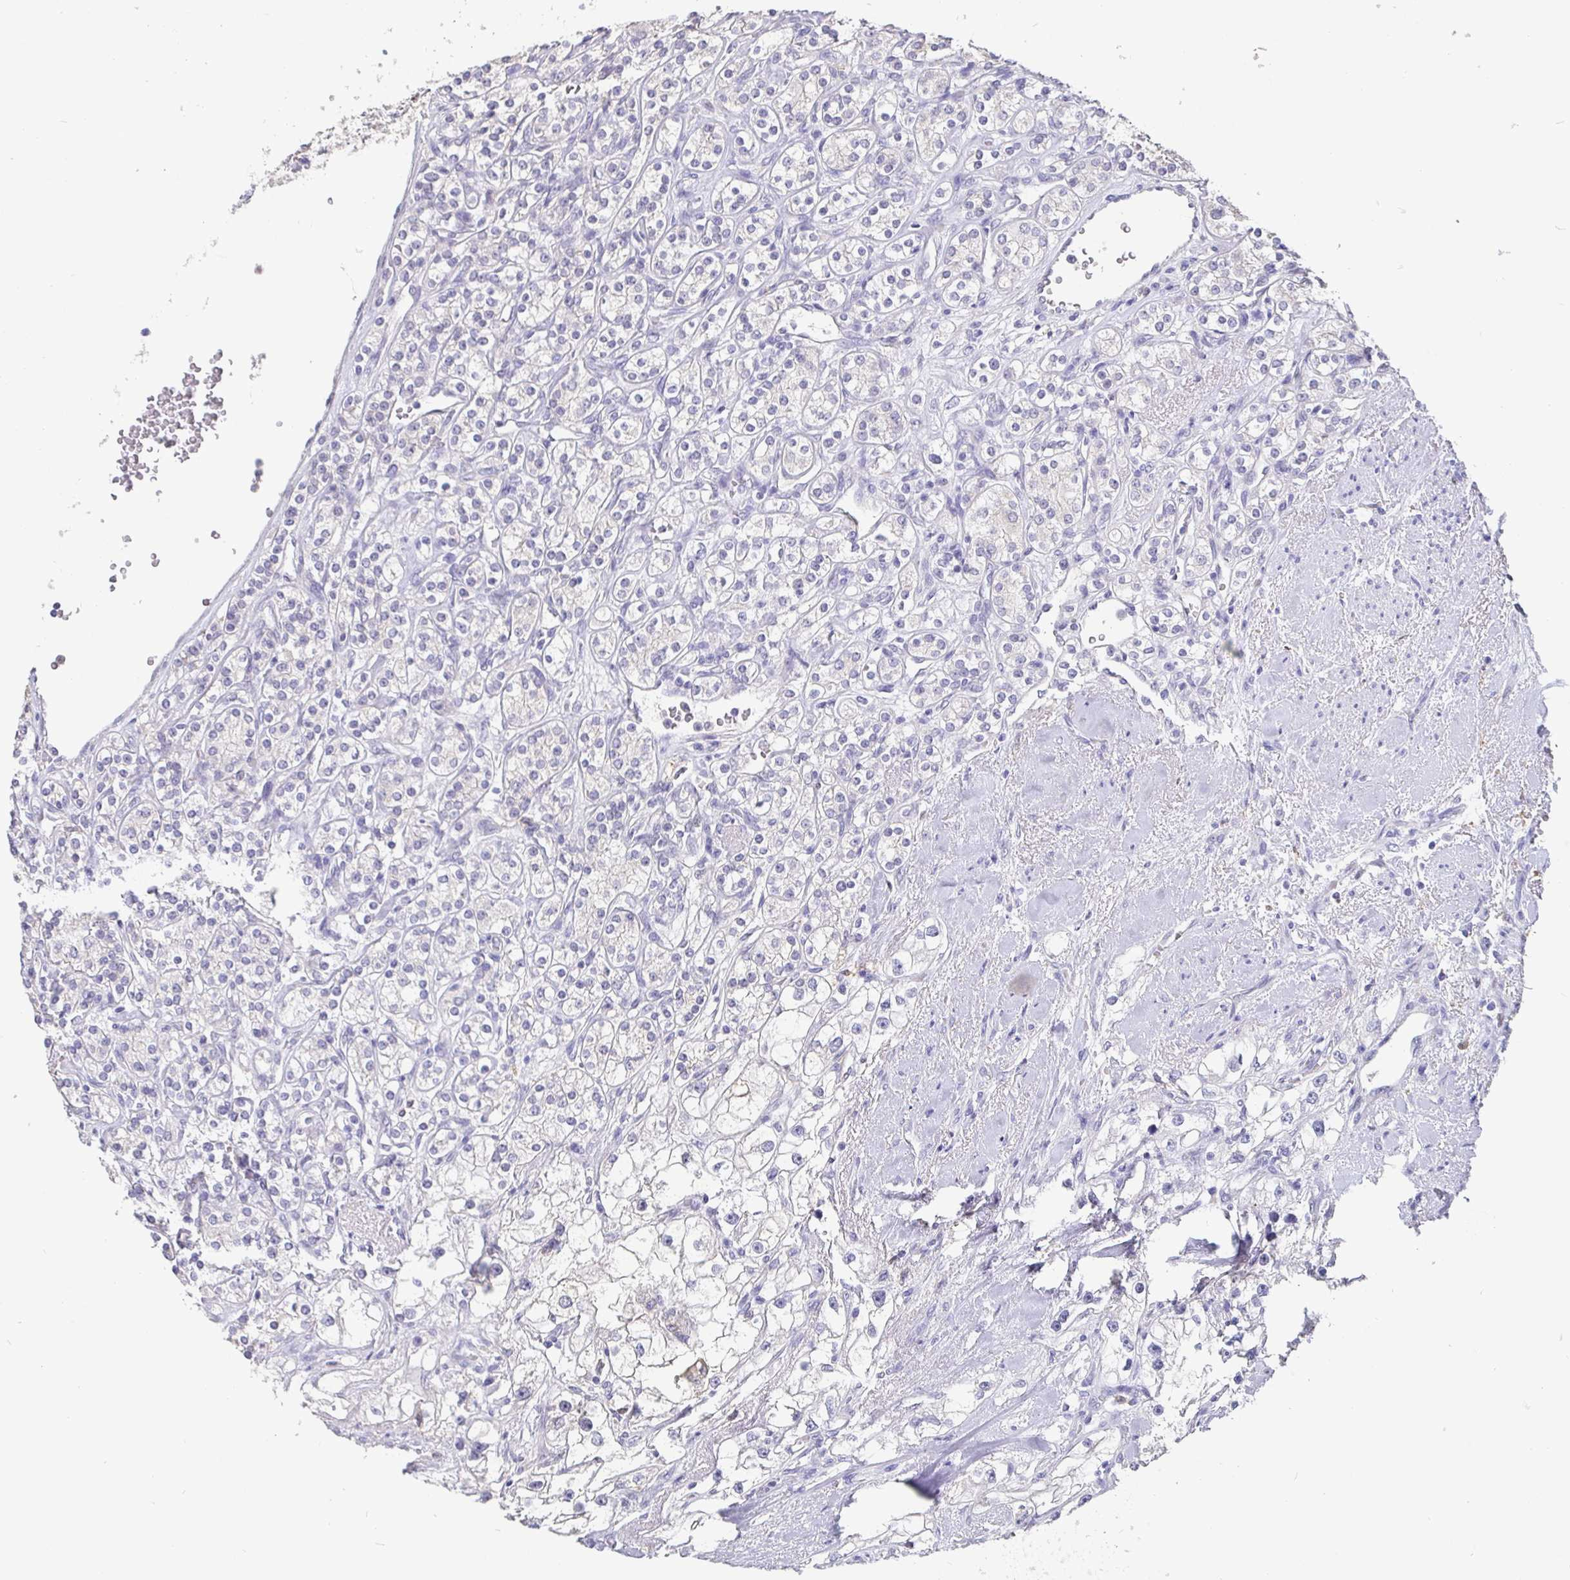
{"staining": {"intensity": "negative", "quantity": "none", "location": "none"}, "tissue": "renal cancer", "cell_type": "Tumor cells", "image_type": "cancer", "snomed": [{"axis": "morphology", "description": "Adenocarcinoma, NOS"}, {"axis": "topography", "description": "Kidney"}], "caption": "Tumor cells show no significant expression in renal adenocarcinoma. The staining was performed using DAB (3,3'-diaminobenzidine) to visualize the protein expression in brown, while the nuclei were stained in blue with hematoxylin (Magnification: 20x).", "gene": "IDH1", "patient": {"sex": "male", "age": 77}}